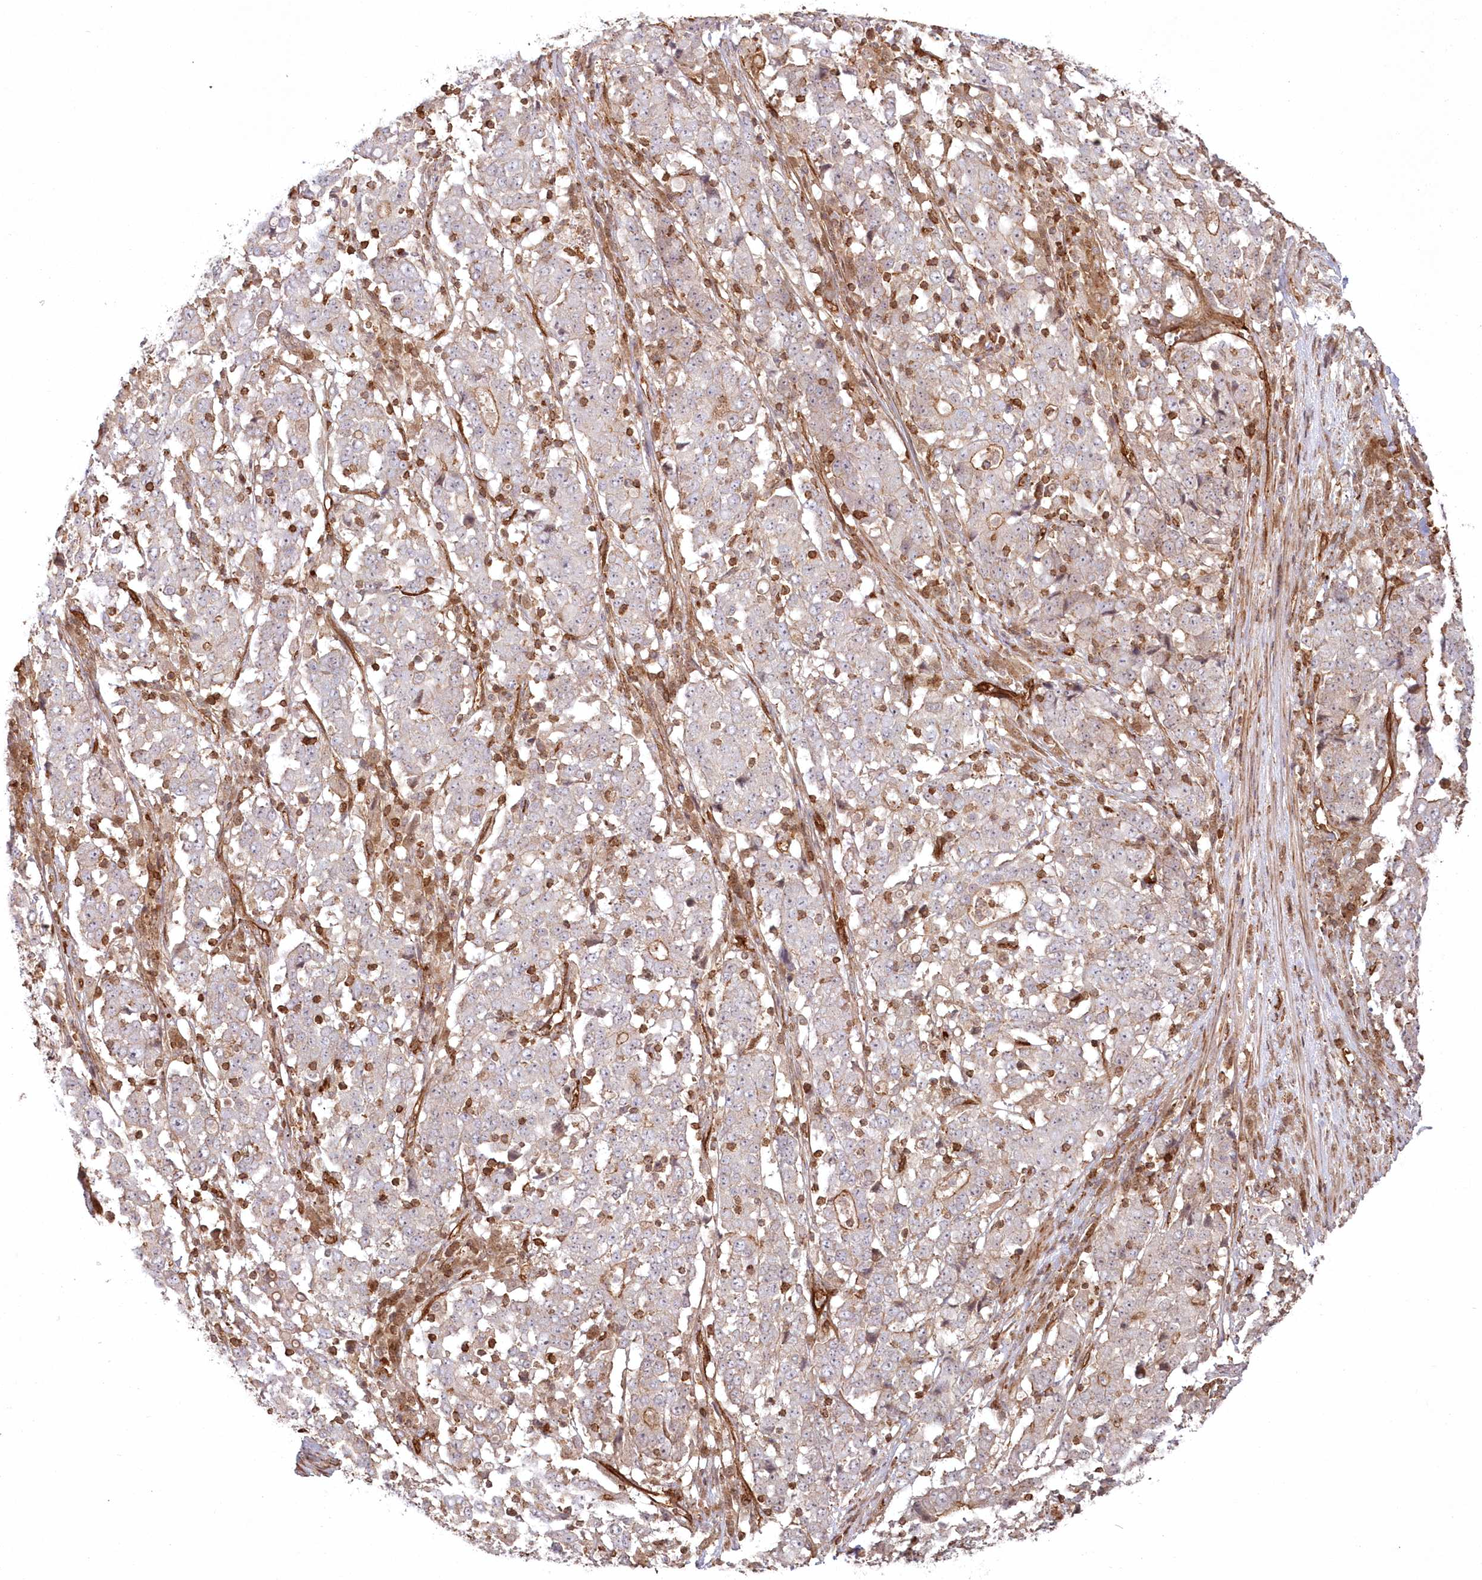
{"staining": {"intensity": "moderate", "quantity": "<25%", "location": "cytoplasmic/membranous"}, "tissue": "stomach cancer", "cell_type": "Tumor cells", "image_type": "cancer", "snomed": [{"axis": "morphology", "description": "Adenocarcinoma, NOS"}, {"axis": "topography", "description": "Stomach"}], "caption": "Protein analysis of stomach cancer (adenocarcinoma) tissue reveals moderate cytoplasmic/membranous positivity in about <25% of tumor cells.", "gene": "RGCC", "patient": {"sex": "male", "age": 59}}